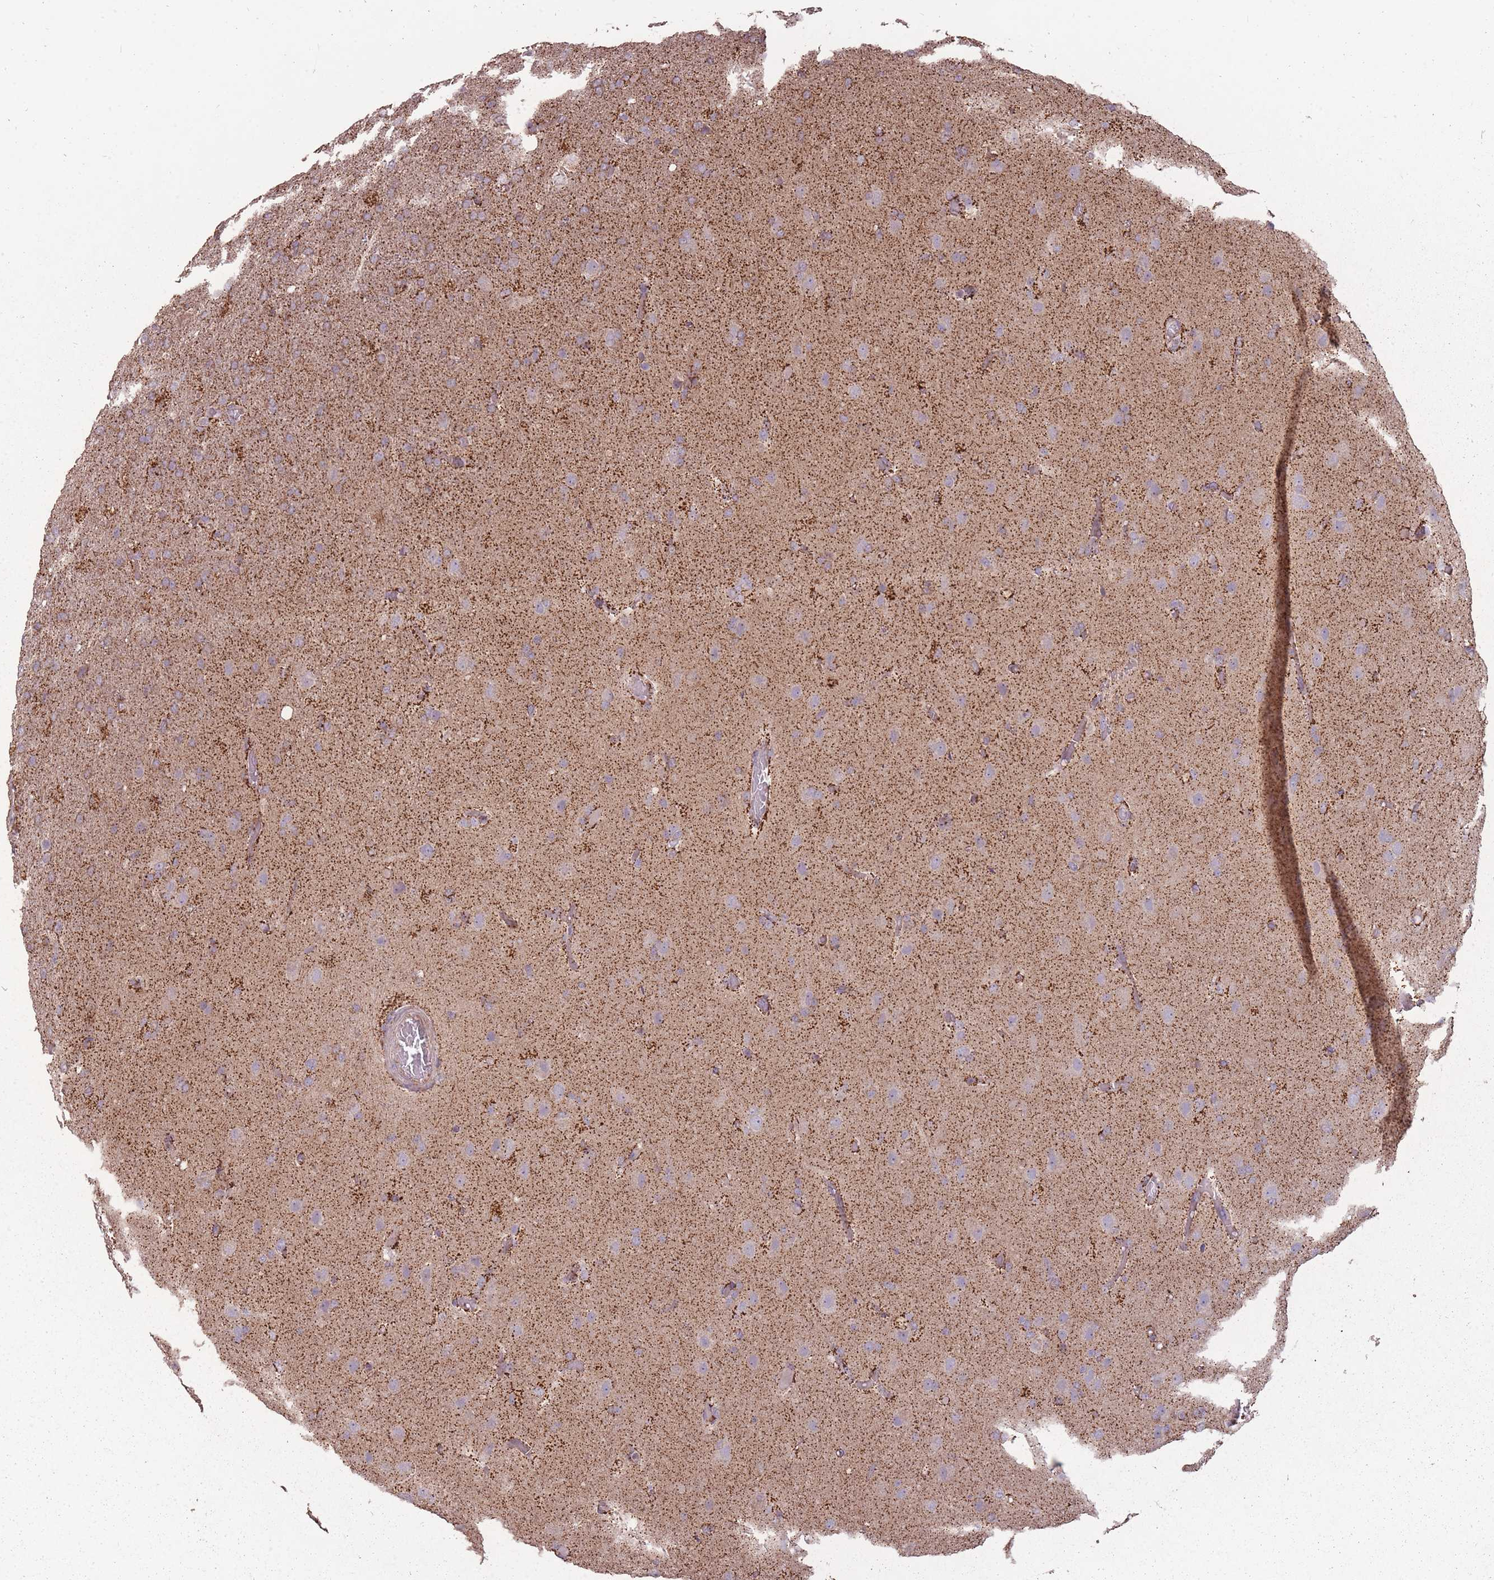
{"staining": {"intensity": "negative", "quantity": "none", "location": "none"}, "tissue": "glioma", "cell_type": "Tumor cells", "image_type": "cancer", "snomed": [{"axis": "morphology", "description": "Glioma, malignant, High grade"}, {"axis": "topography", "description": "Brain"}], "caption": "Glioma was stained to show a protein in brown. There is no significant expression in tumor cells. (Stains: DAB immunohistochemistry with hematoxylin counter stain, Microscopy: brightfield microscopy at high magnification).", "gene": "CNOT8", "patient": {"sex": "female", "age": 74}}